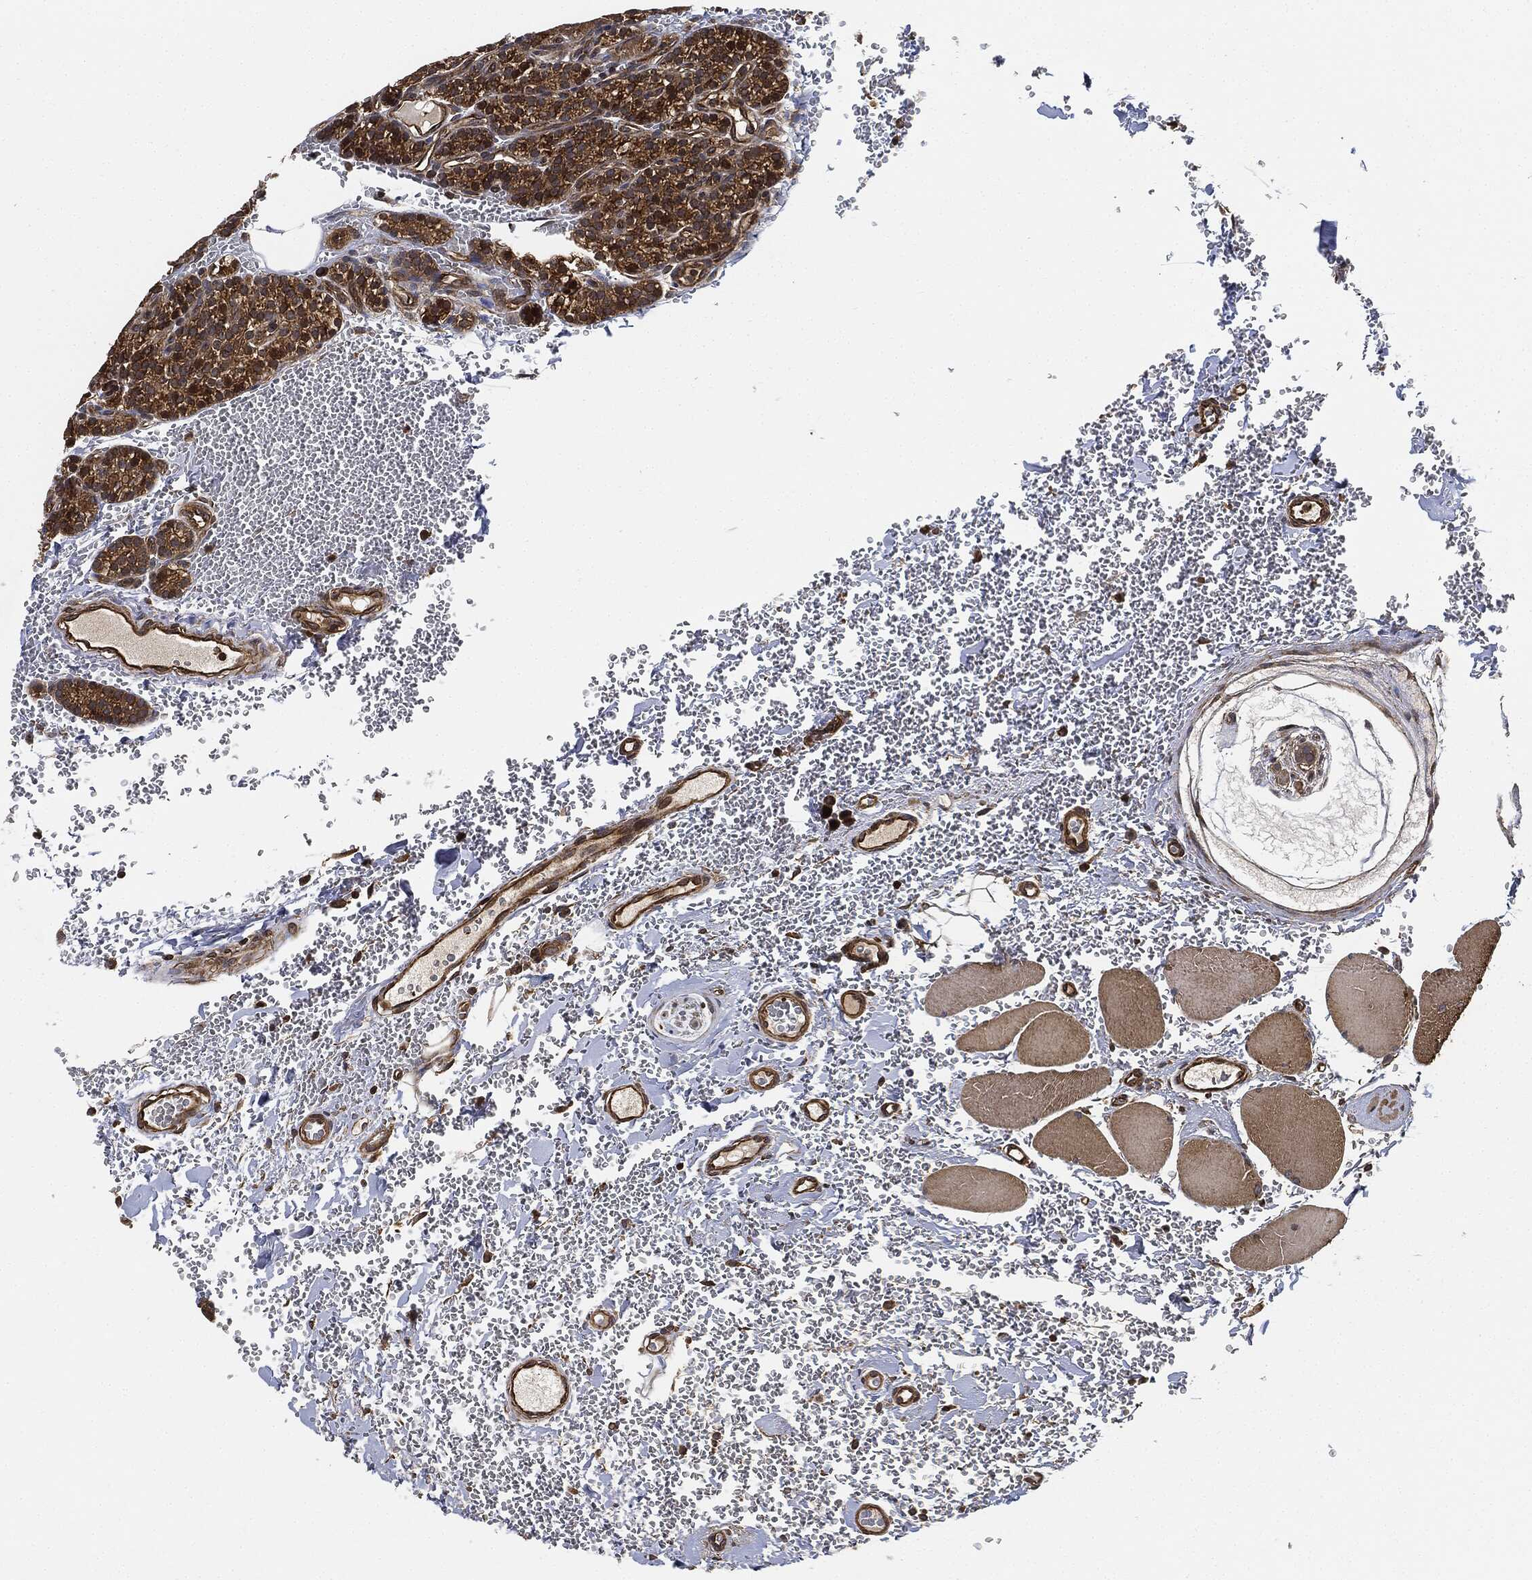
{"staining": {"intensity": "moderate", "quantity": ">75%", "location": "cytoplasmic/membranous"}, "tissue": "parathyroid gland", "cell_type": "Glandular cells", "image_type": "normal", "snomed": [{"axis": "morphology", "description": "Normal tissue, NOS"}, {"axis": "topography", "description": "Parathyroid gland"}], "caption": "The histopathology image demonstrates staining of unremarkable parathyroid gland, revealing moderate cytoplasmic/membranous protein staining (brown color) within glandular cells. Using DAB (brown) and hematoxylin (blue) stains, captured at high magnification using brightfield microscopy.", "gene": "CEP290", "patient": {"sex": "female", "age": 67}}